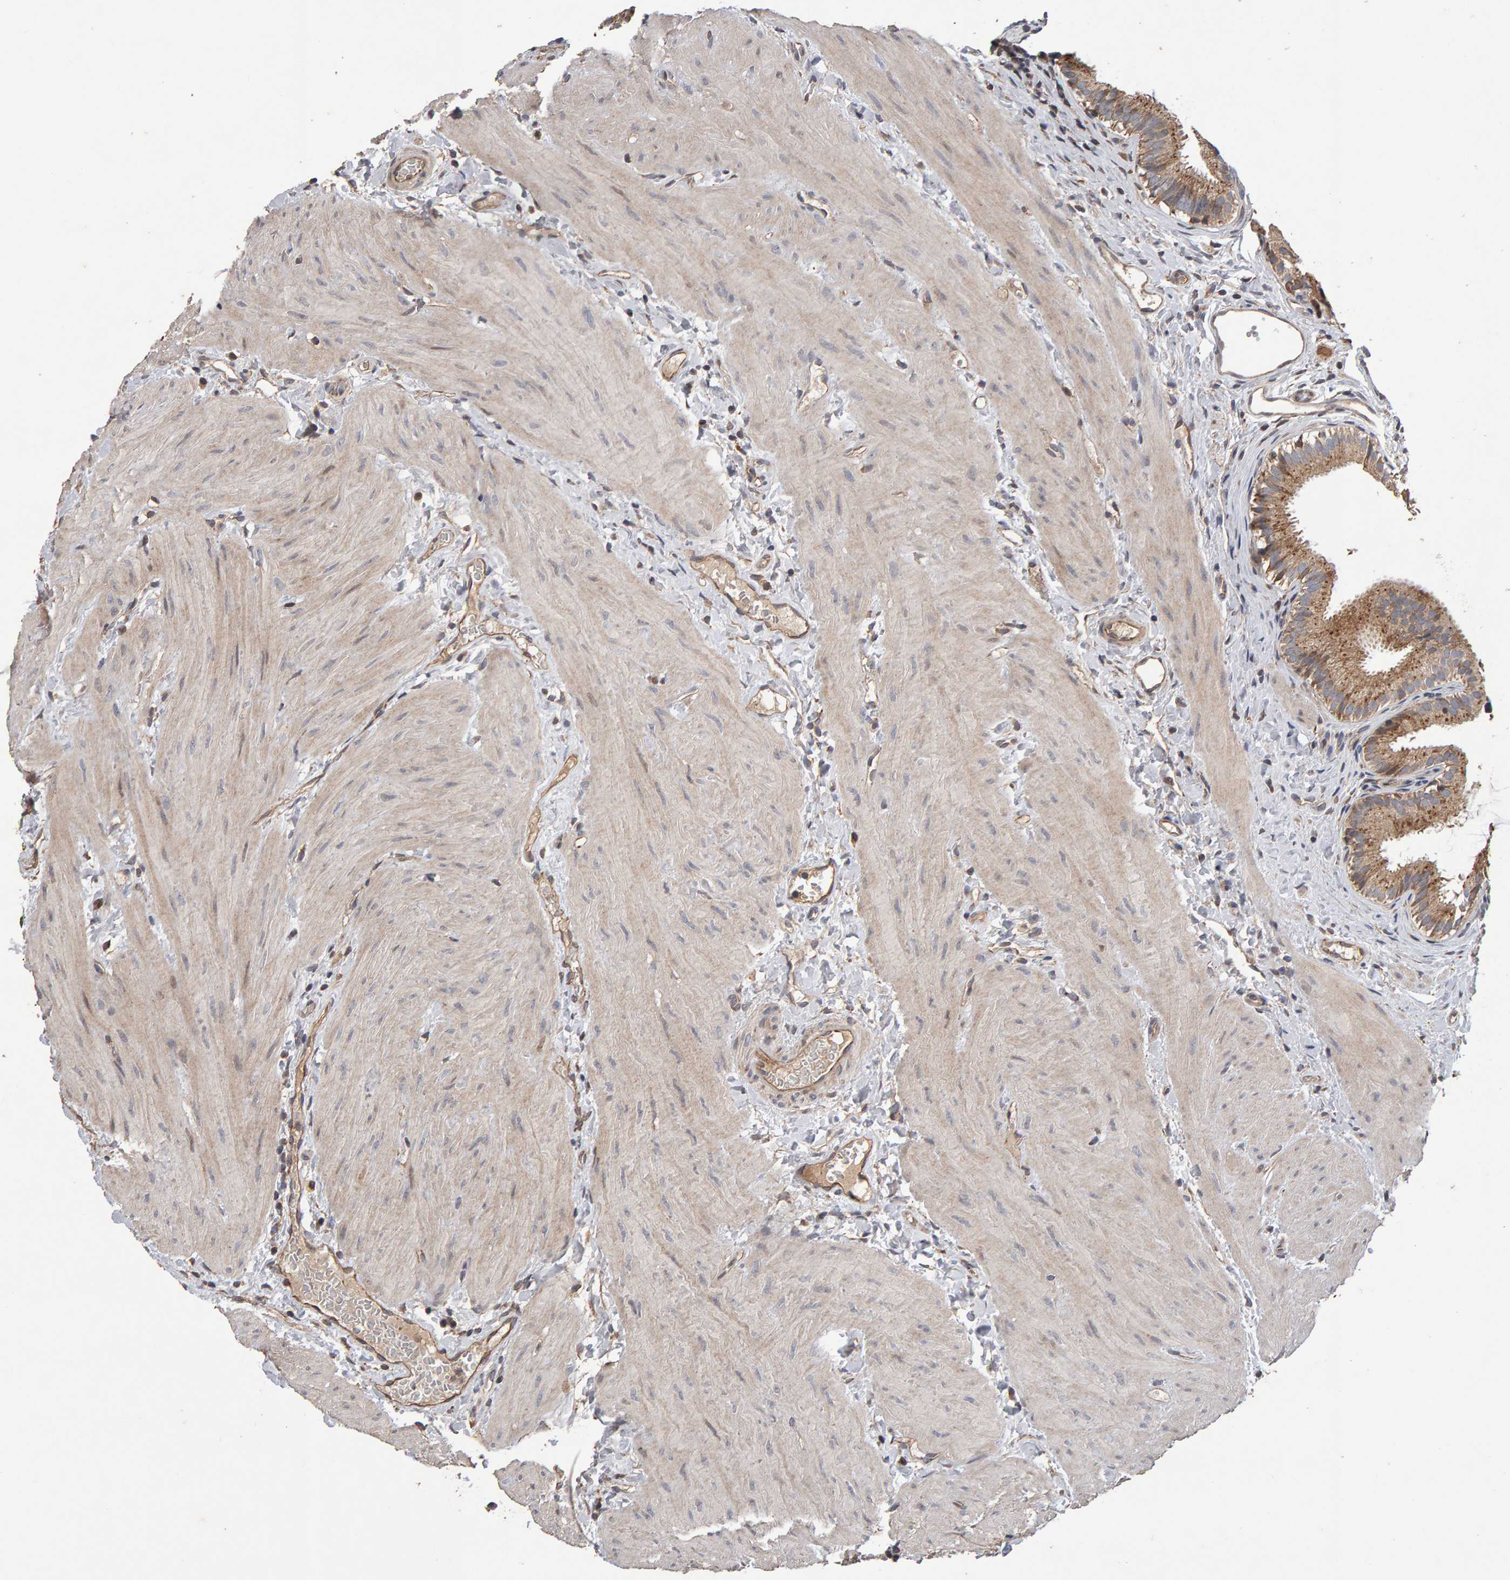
{"staining": {"intensity": "moderate", "quantity": ">75%", "location": "cytoplasmic/membranous"}, "tissue": "gallbladder", "cell_type": "Glandular cells", "image_type": "normal", "snomed": [{"axis": "morphology", "description": "Normal tissue, NOS"}, {"axis": "topography", "description": "Gallbladder"}], "caption": "Immunohistochemical staining of normal gallbladder shows medium levels of moderate cytoplasmic/membranous positivity in about >75% of glandular cells. The protein is shown in brown color, while the nuclei are stained blue.", "gene": "COASY", "patient": {"sex": "female", "age": 26}}